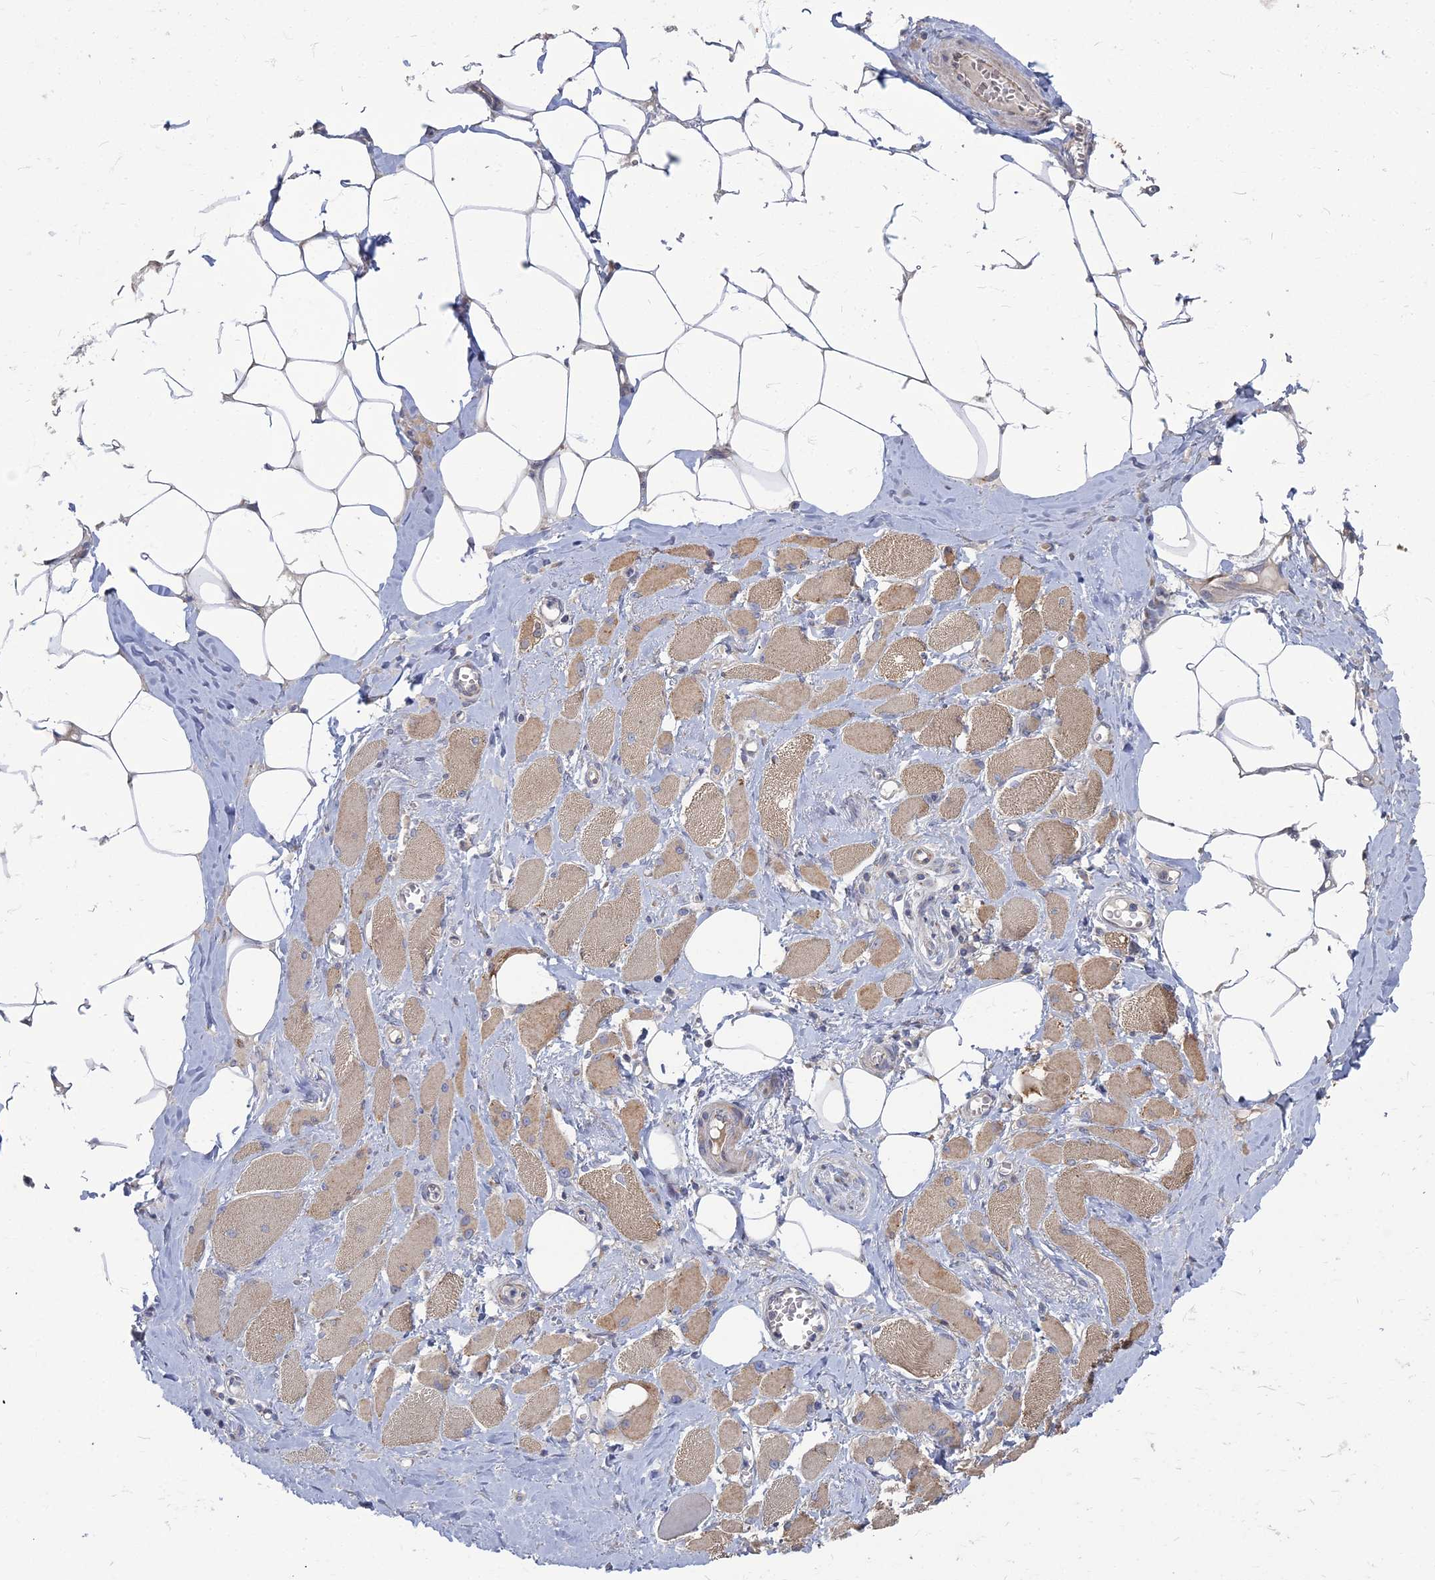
{"staining": {"intensity": "moderate", "quantity": ">75%", "location": "cytoplasmic/membranous"}, "tissue": "skeletal muscle", "cell_type": "Myocytes", "image_type": "normal", "snomed": [{"axis": "morphology", "description": "Normal tissue, NOS"}, {"axis": "morphology", "description": "Basal cell carcinoma"}, {"axis": "topography", "description": "Skeletal muscle"}], "caption": "Immunohistochemistry (IHC) of normal human skeletal muscle demonstrates medium levels of moderate cytoplasmic/membranous positivity in approximately >75% of myocytes.", "gene": "TMEM128", "patient": {"sex": "female", "age": 64}}